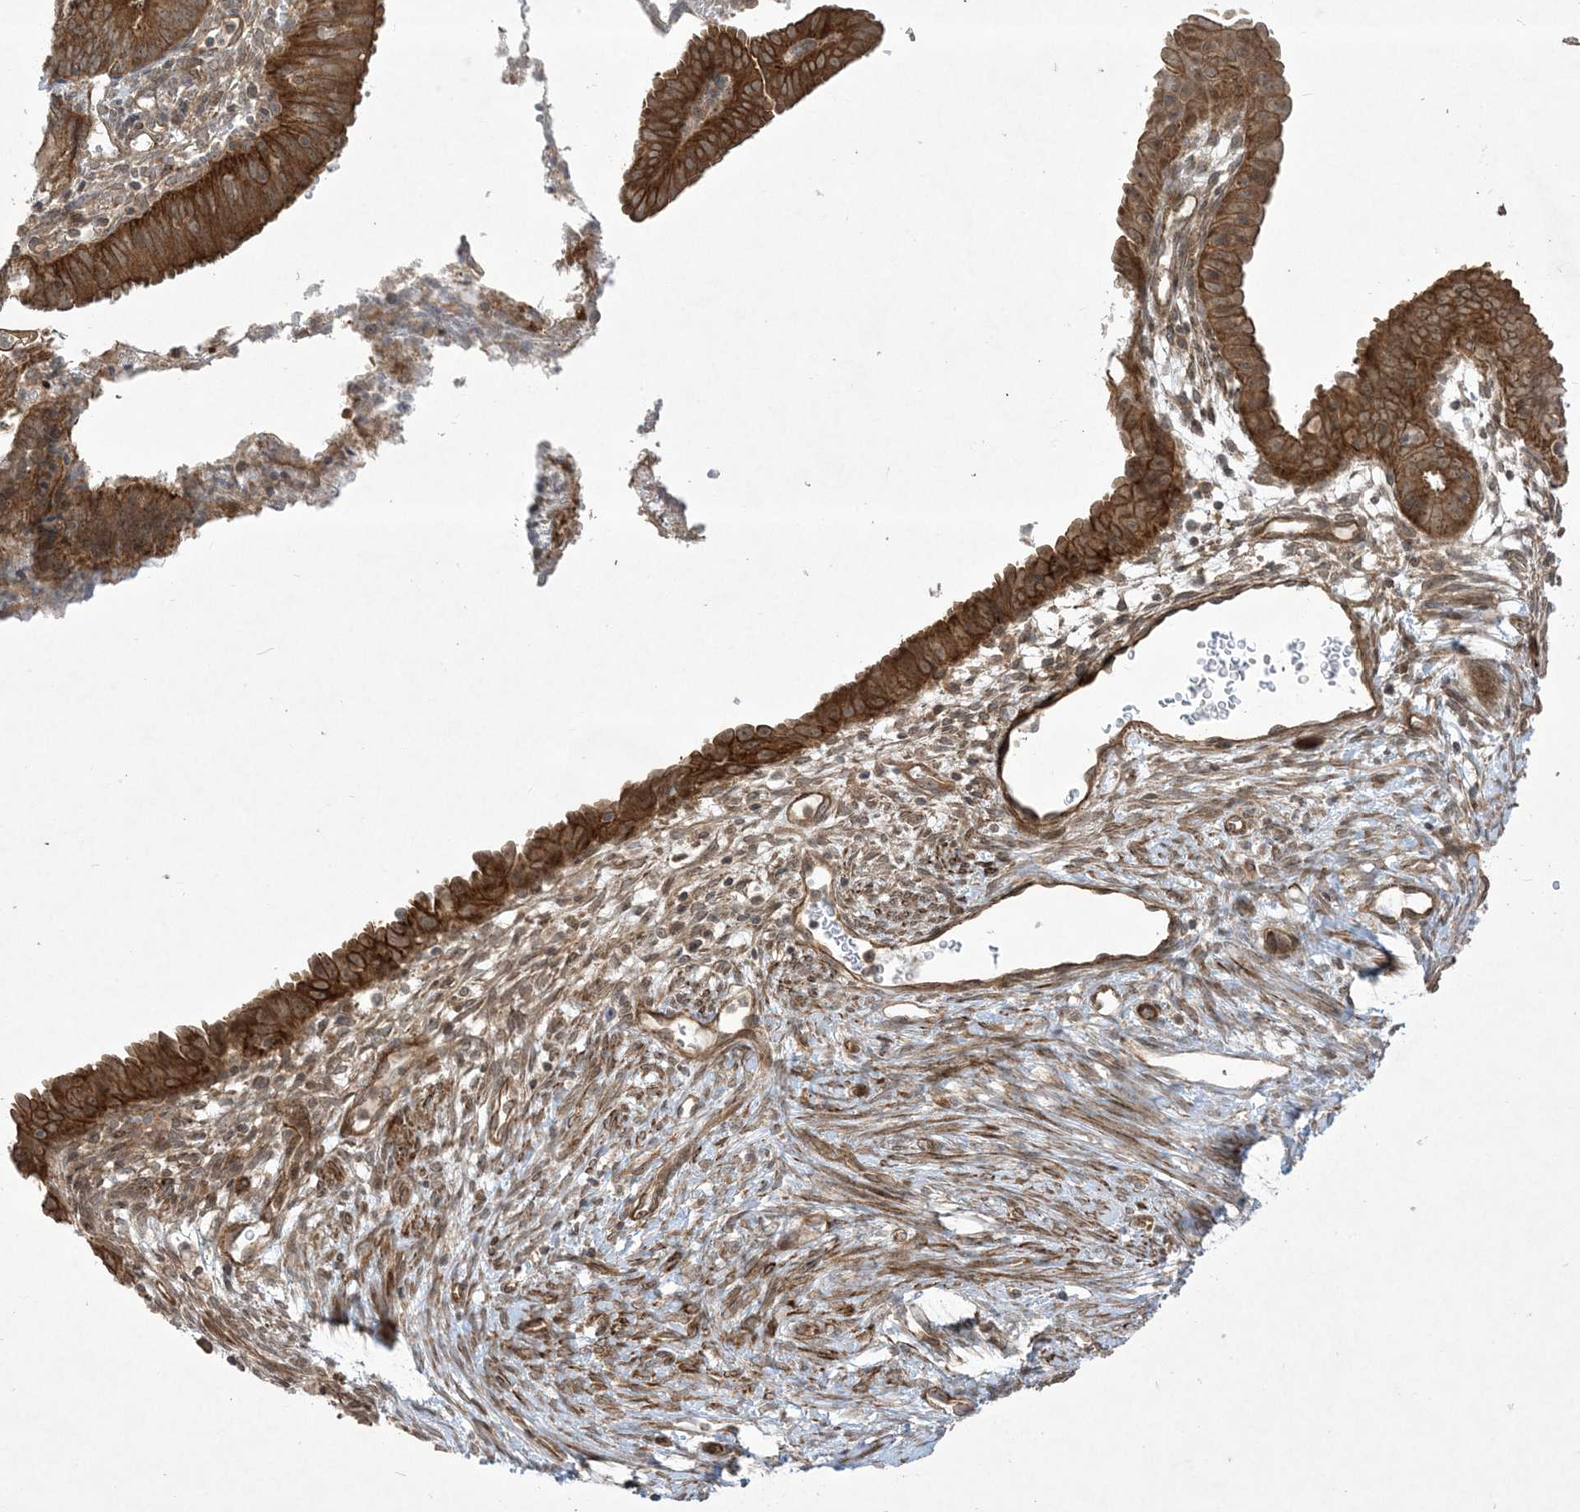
{"staining": {"intensity": "strong", "quantity": ">75%", "location": "cytoplasmic/membranous,nuclear"}, "tissue": "endometrial cancer", "cell_type": "Tumor cells", "image_type": "cancer", "snomed": [{"axis": "morphology", "description": "Adenocarcinoma, NOS"}, {"axis": "topography", "description": "Endometrium"}], "caption": "Human endometrial cancer stained with a protein marker displays strong staining in tumor cells.", "gene": "SOGA3", "patient": {"sex": "female", "age": 51}}